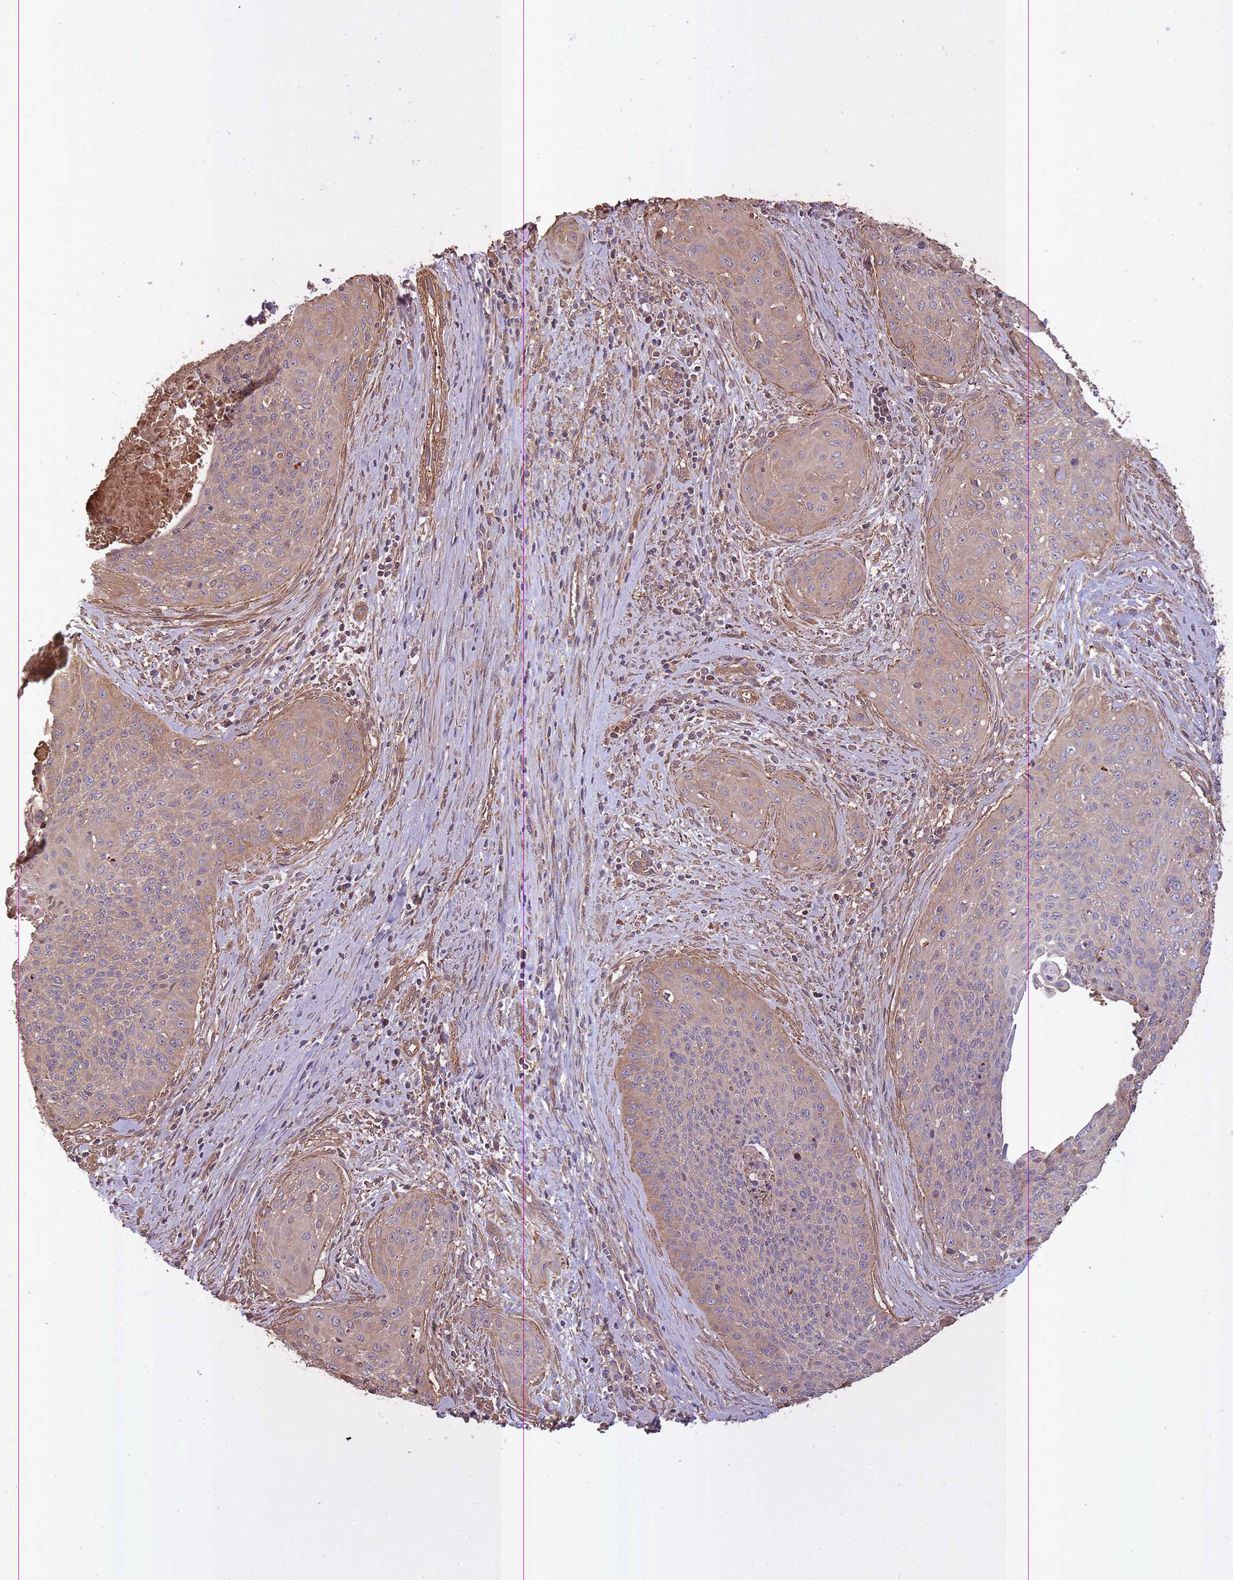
{"staining": {"intensity": "weak", "quantity": ">75%", "location": "cytoplasmic/membranous"}, "tissue": "cervical cancer", "cell_type": "Tumor cells", "image_type": "cancer", "snomed": [{"axis": "morphology", "description": "Squamous cell carcinoma, NOS"}, {"axis": "topography", "description": "Cervix"}], "caption": "Immunohistochemistry (IHC) (DAB) staining of cervical cancer (squamous cell carcinoma) shows weak cytoplasmic/membranous protein staining in approximately >75% of tumor cells.", "gene": "ARMH3", "patient": {"sex": "female", "age": 55}}